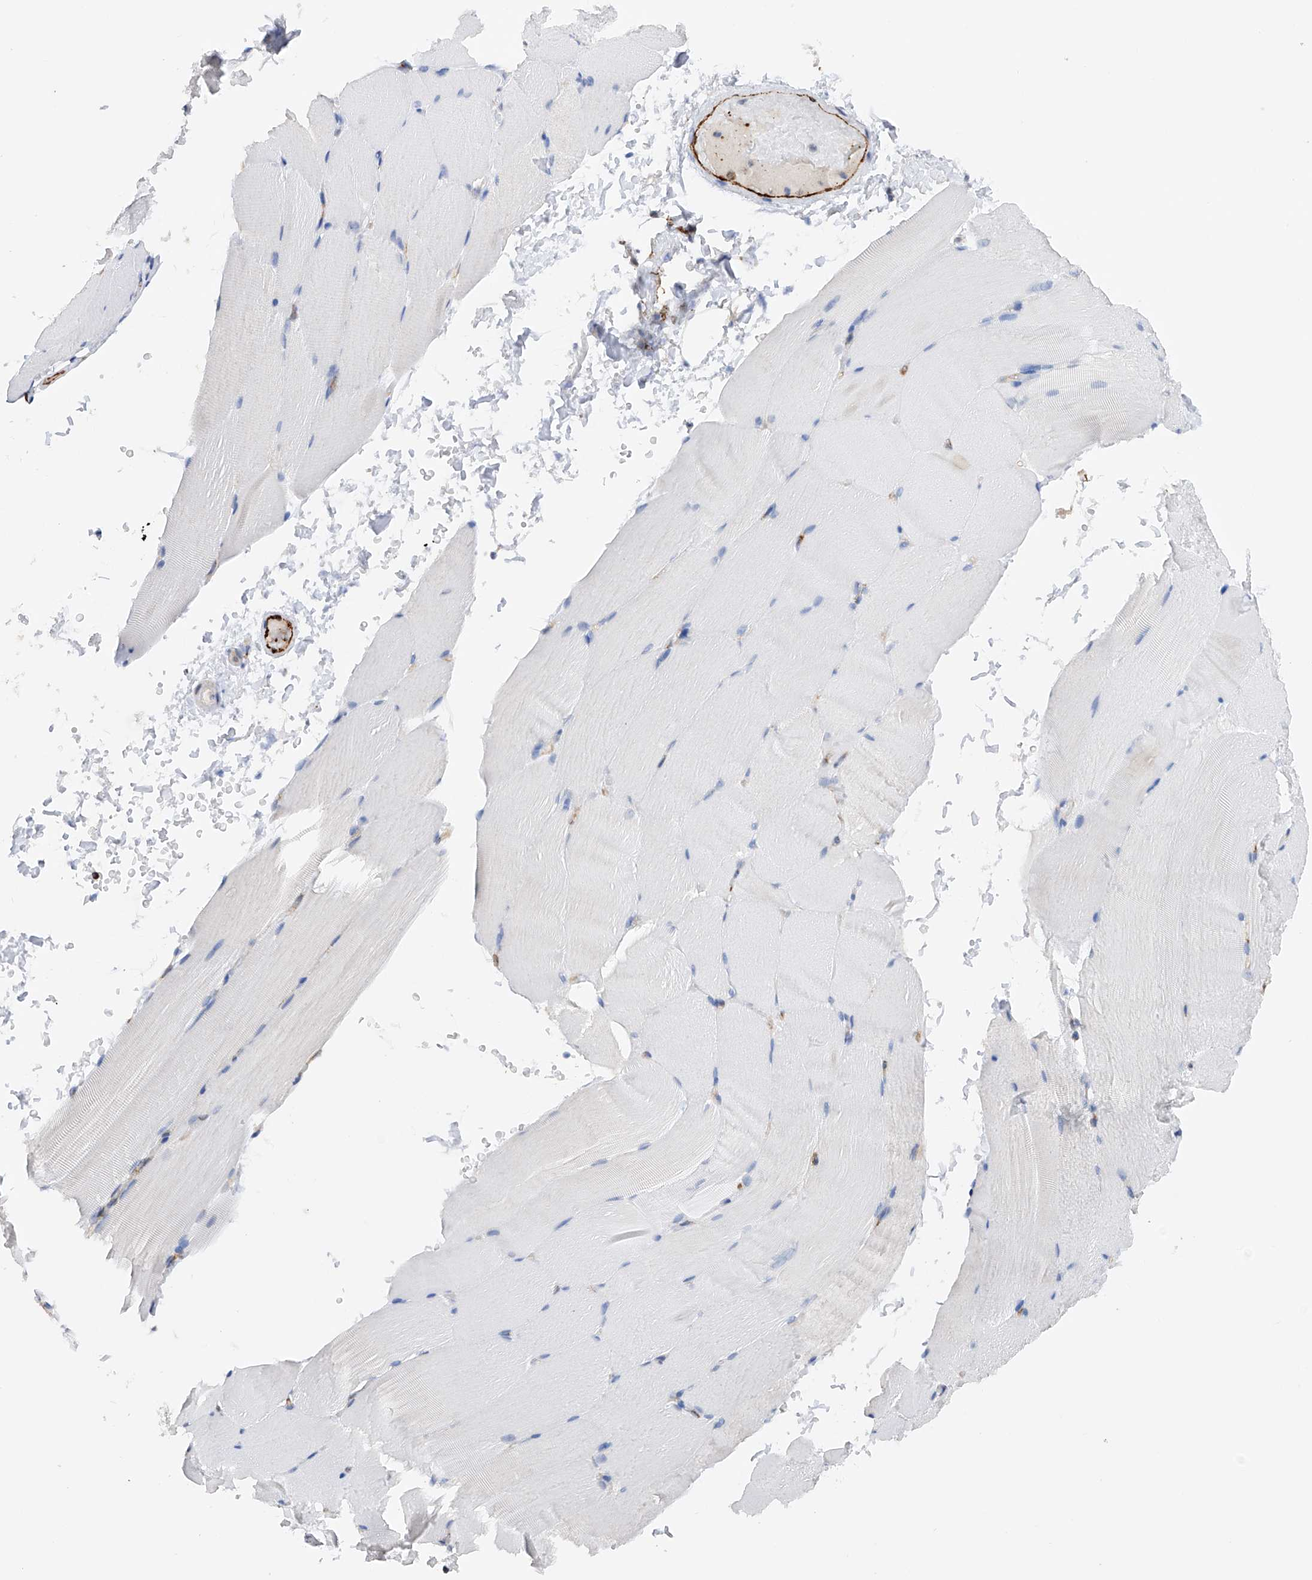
{"staining": {"intensity": "negative", "quantity": "none", "location": "none"}, "tissue": "skeletal muscle", "cell_type": "Myocytes", "image_type": "normal", "snomed": [{"axis": "morphology", "description": "Normal tissue, NOS"}, {"axis": "topography", "description": "Skeletal muscle"}, {"axis": "topography", "description": "Parathyroid gland"}], "caption": "Immunohistochemistry (IHC) image of normal skeletal muscle: skeletal muscle stained with DAB (3,3'-diaminobenzidine) demonstrates no significant protein positivity in myocytes.", "gene": "PDIA5", "patient": {"sex": "female", "age": 37}}